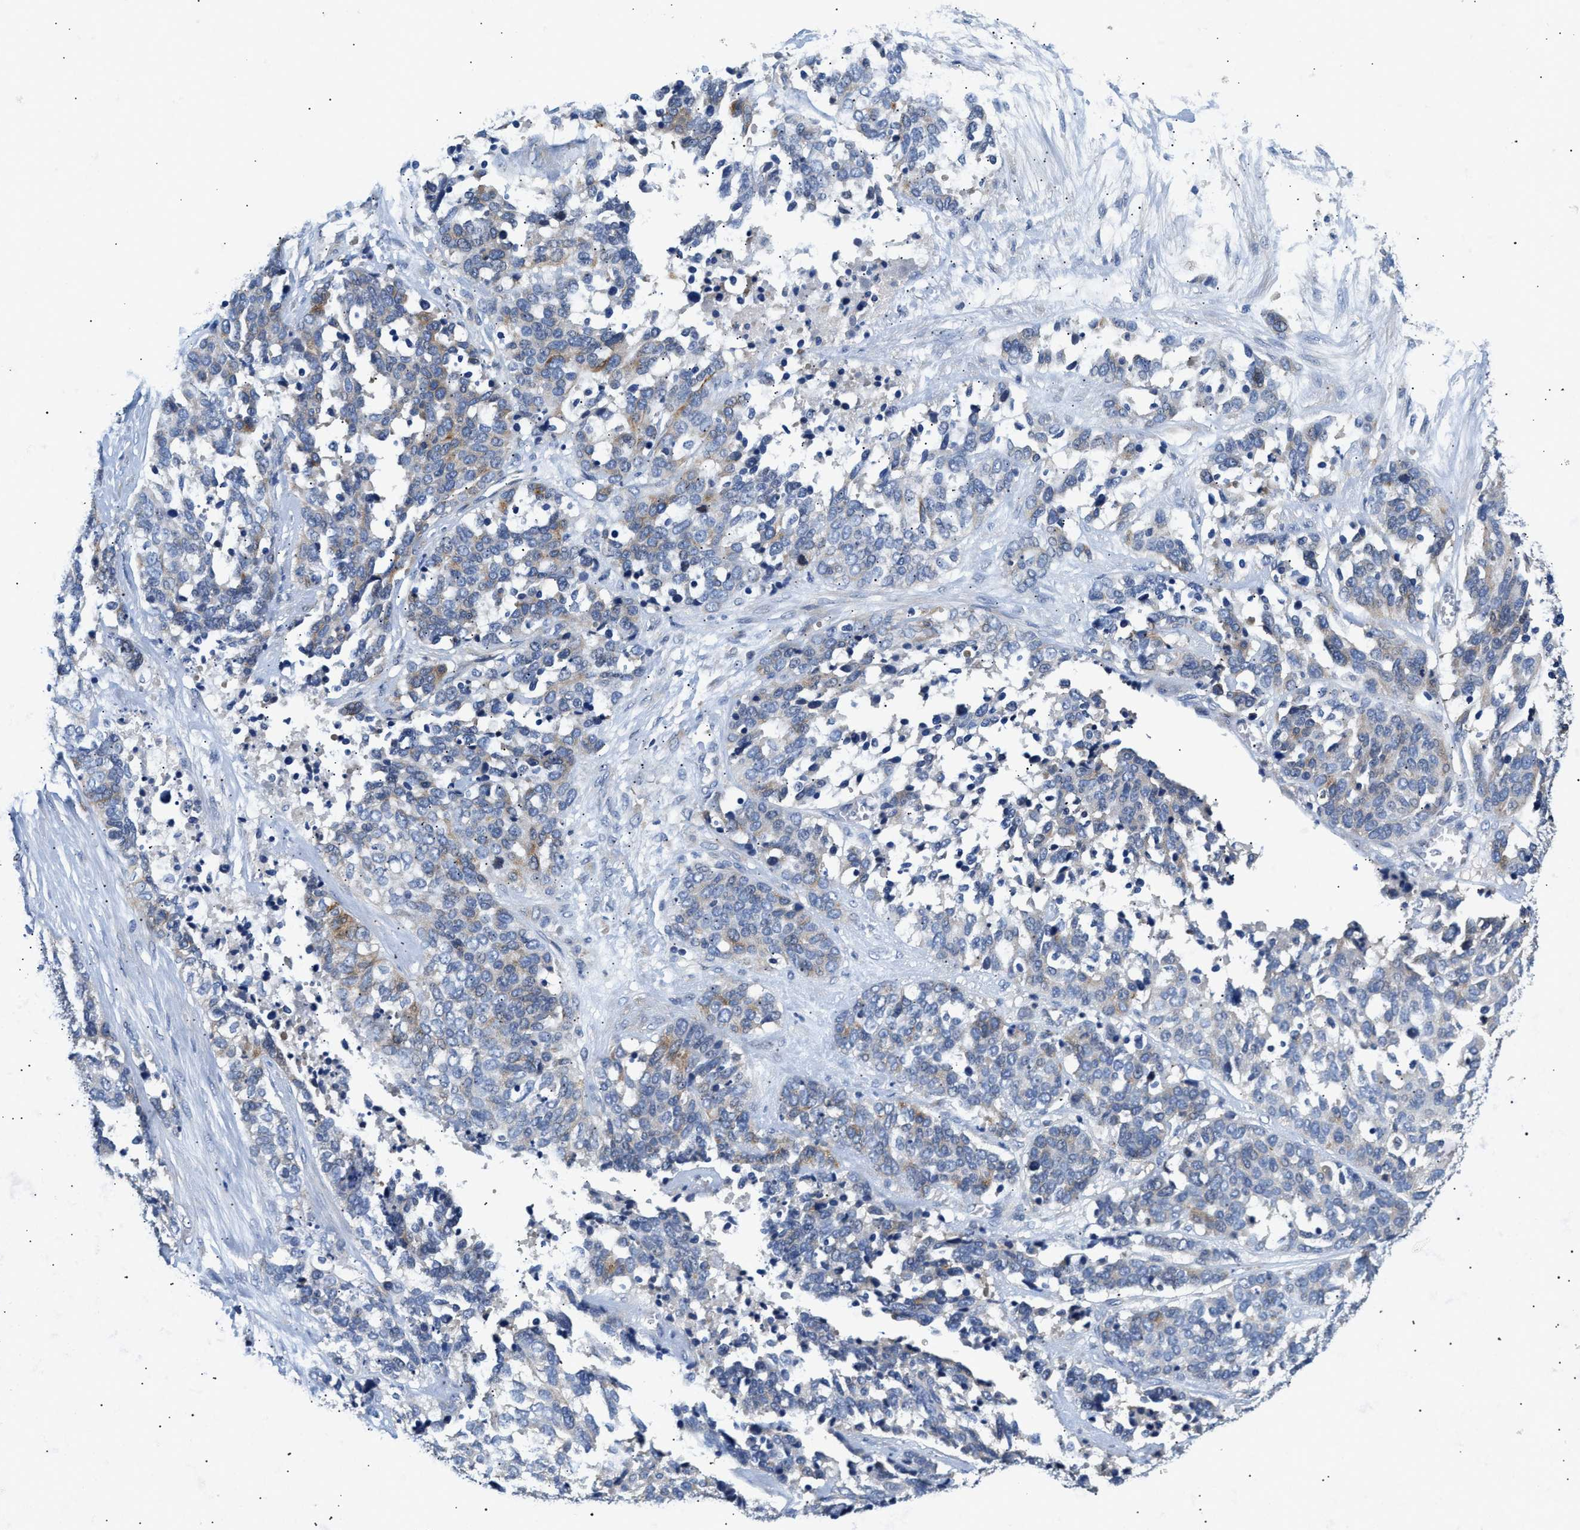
{"staining": {"intensity": "weak", "quantity": "<25%", "location": "cytoplasmic/membranous"}, "tissue": "ovarian cancer", "cell_type": "Tumor cells", "image_type": "cancer", "snomed": [{"axis": "morphology", "description": "Cystadenocarcinoma, serous, NOS"}, {"axis": "topography", "description": "Ovary"}], "caption": "Ovarian serous cystadenocarcinoma was stained to show a protein in brown. There is no significant staining in tumor cells.", "gene": "IL17RC", "patient": {"sex": "female", "age": 44}}